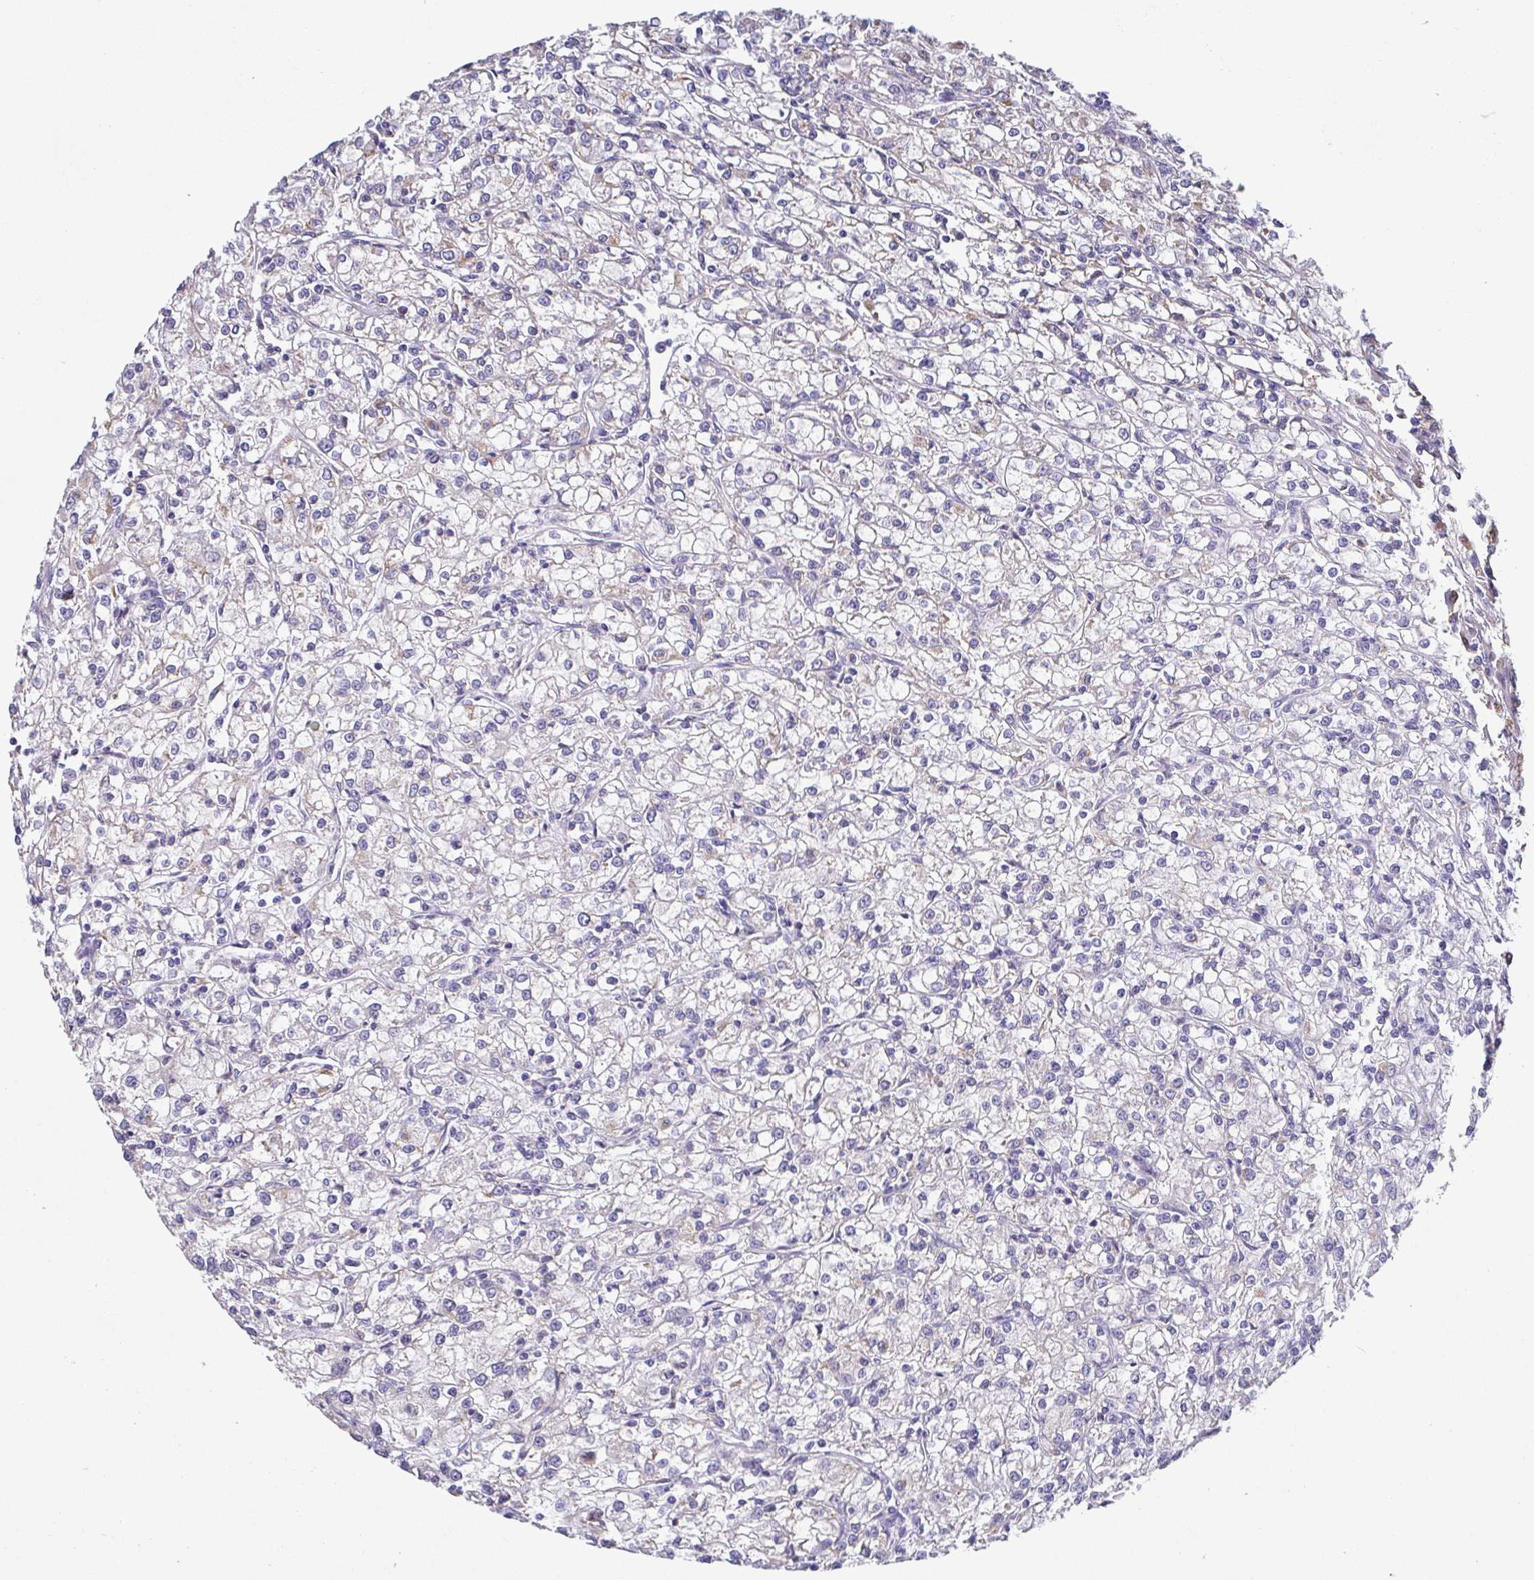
{"staining": {"intensity": "negative", "quantity": "none", "location": "none"}, "tissue": "renal cancer", "cell_type": "Tumor cells", "image_type": "cancer", "snomed": [{"axis": "morphology", "description": "Adenocarcinoma, NOS"}, {"axis": "topography", "description": "Kidney"}], "caption": "Immunohistochemical staining of renal cancer (adenocarcinoma) shows no significant positivity in tumor cells.", "gene": "IDH1", "patient": {"sex": "female", "age": 59}}